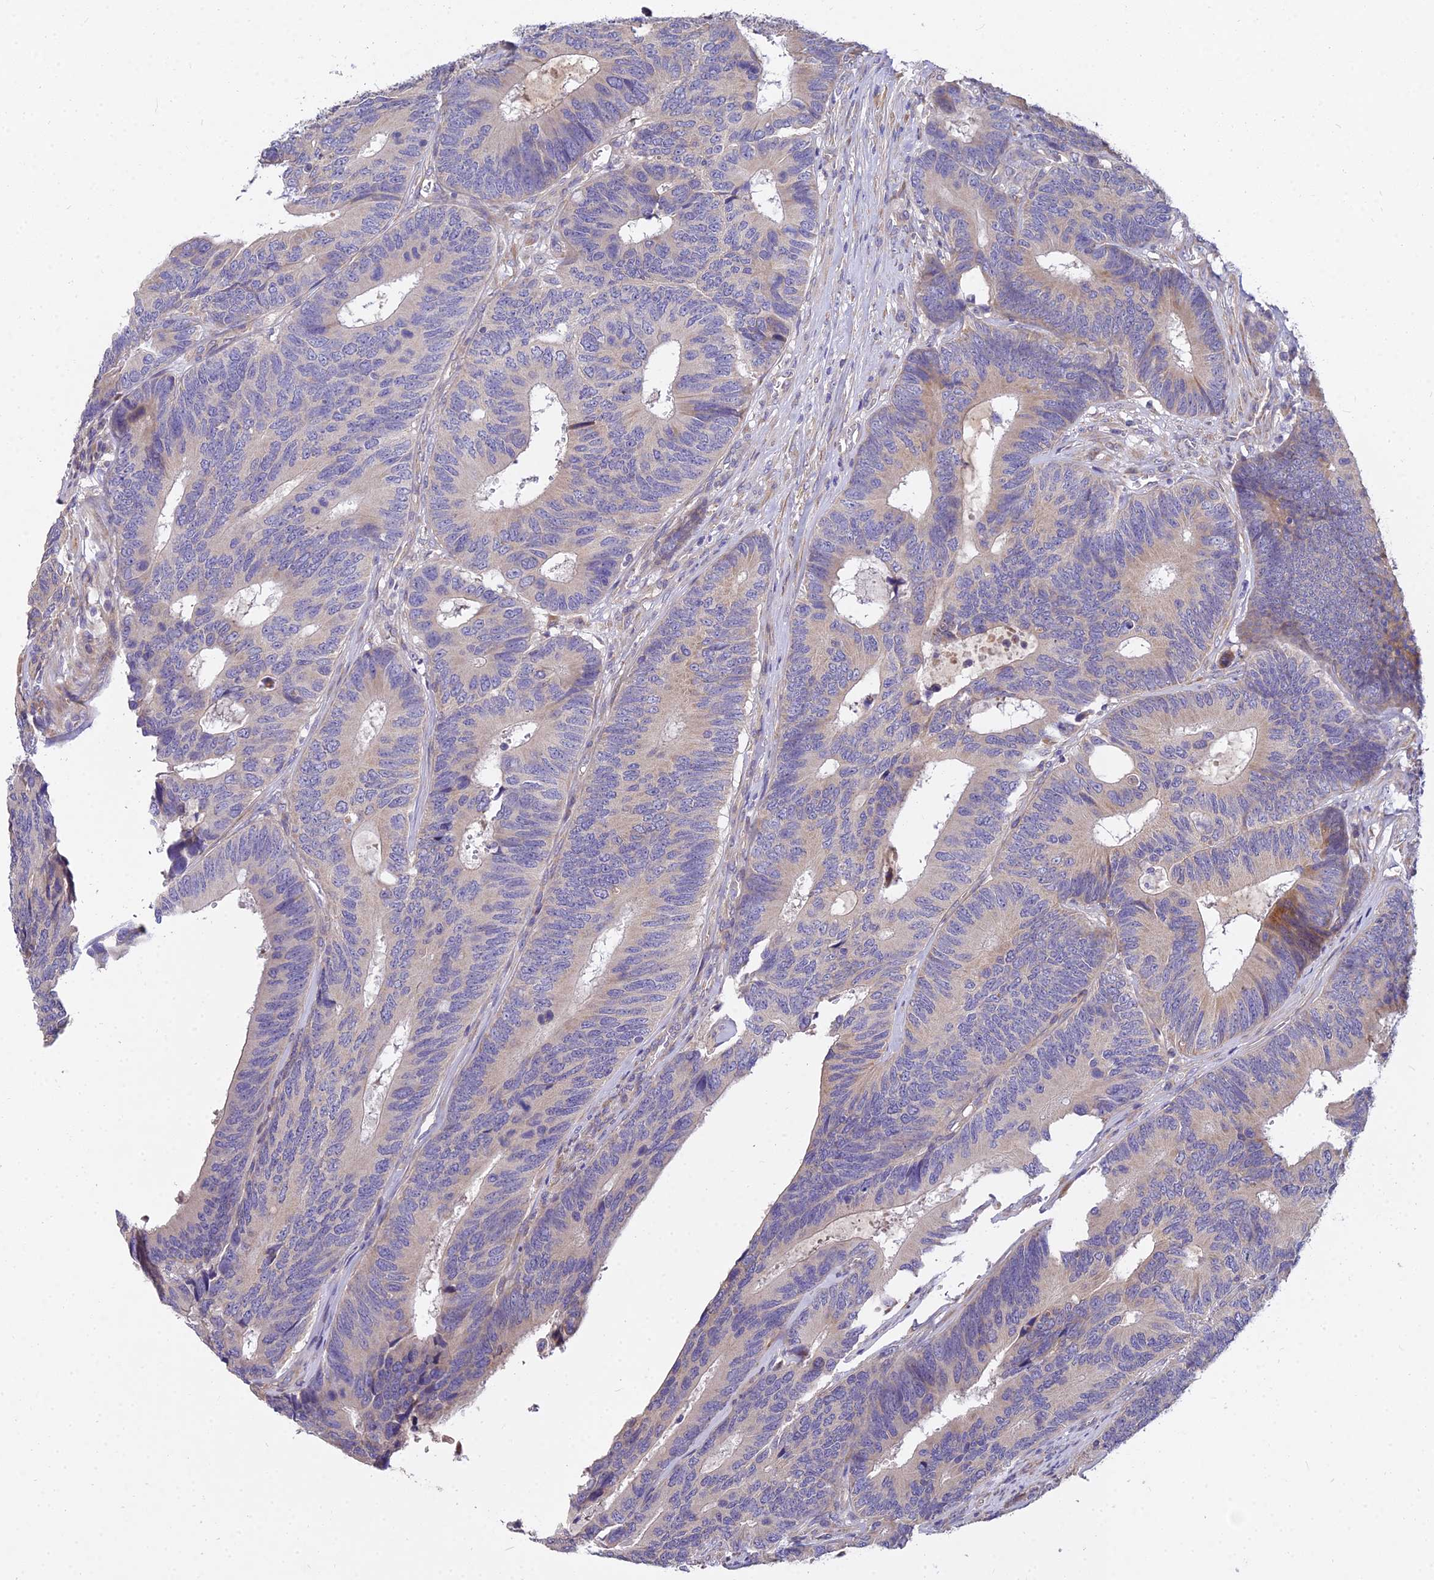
{"staining": {"intensity": "weak", "quantity": "25%-75%", "location": "cytoplasmic/membranous"}, "tissue": "colorectal cancer", "cell_type": "Tumor cells", "image_type": "cancer", "snomed": [{"axis": "morphology", "description": "Adenocarcinoma, NOS"}, {"axis": "topography", "description": "Colon"}], "caption": "Colorectal cancer (adenocarcinoma) tissue shows weak cytoplasmic/membranous positivity in approximately 25%-75% of tumor cells, visualized by immunohistochemistry.", "gene": "ARL8B", "patient": {"sex": "male", "age": 87}}